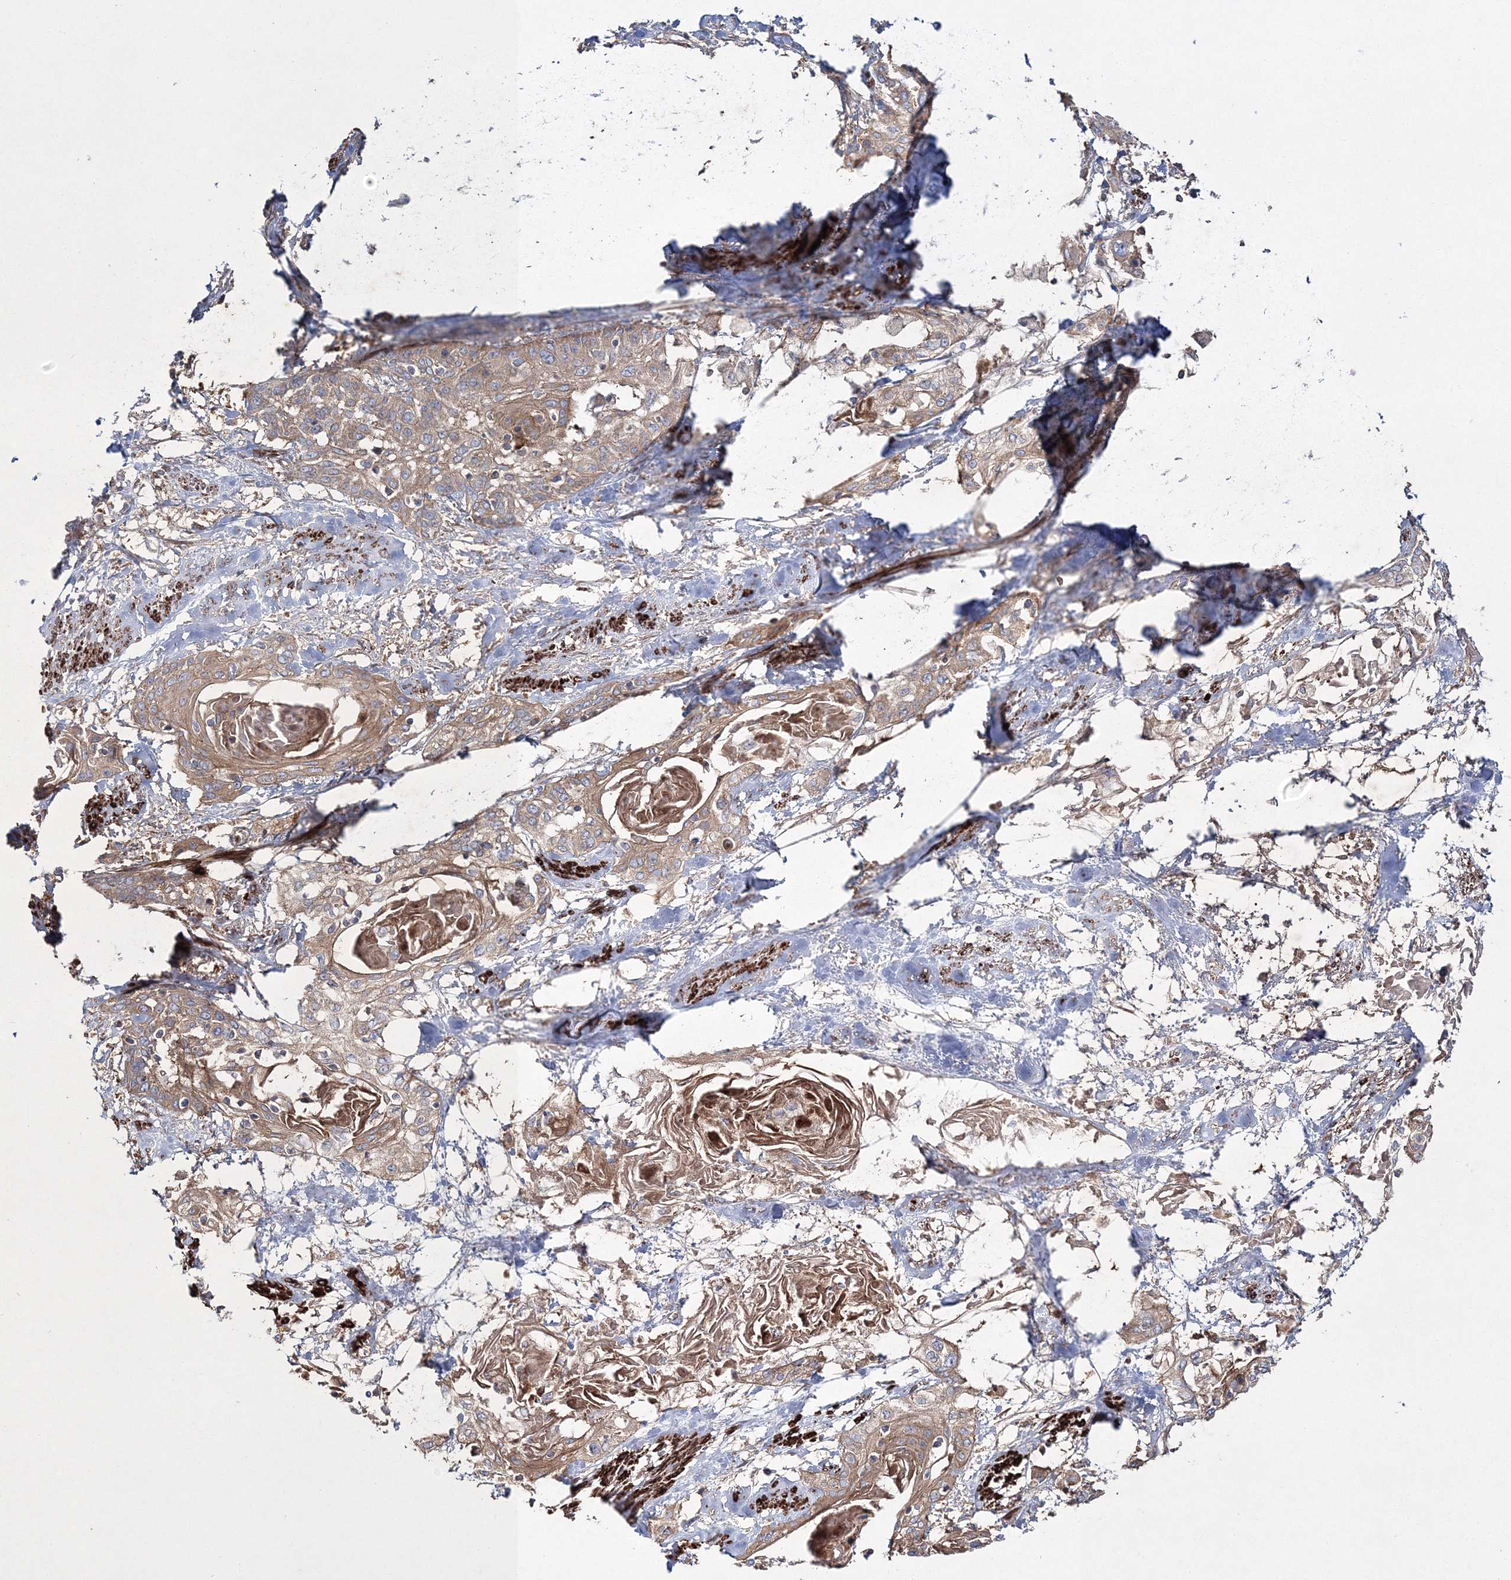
{"staining": {"intensity": "weak", "quantity": ">75%", "location": "cytoplasmic/membranous"}, "tissue": "cervical cancer", "cell_type": "Tumor cells", "image_type": "cancer", "snomed": [{"axis": "morphology", "description": "Squamous cell carcinoma, NOS"}, {"axis": "topography", "description": "Cervix"}], "caption": "Approximately >75% of tumor cells in human cervical cancer show weak cytoplasmic/membranous protein staining as visualized by brown immunohistochemical staining.", "gene": "ZSWIM6", "patient": {"sex": "female", "age": 57}}